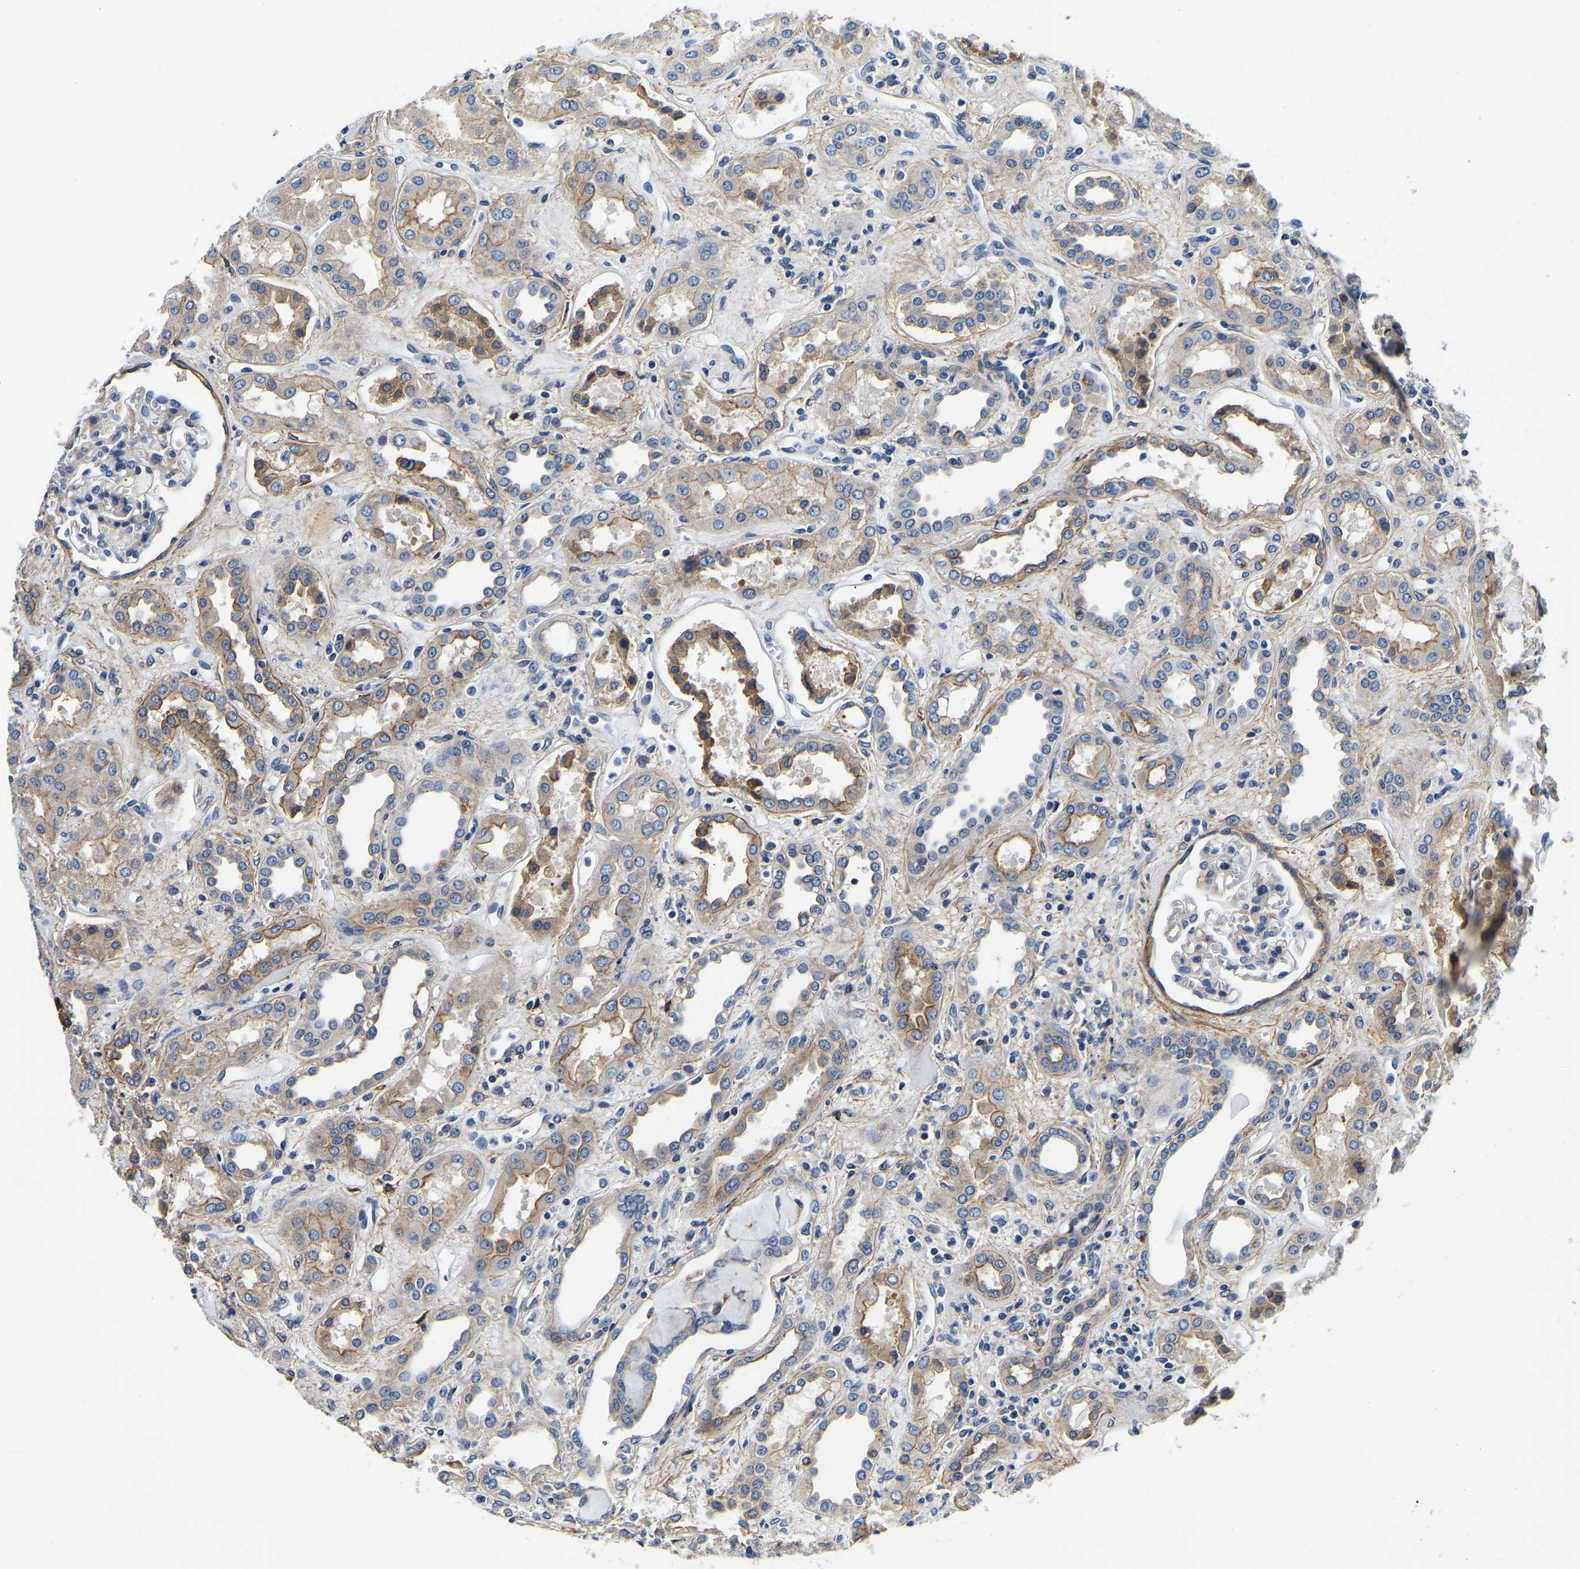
{"staining": {"intensity": "weak", "quantity": "<25%", "location": "cytoplasmic/membranous"}, "tissue": "kidney", "cell_type": "Cells in glomeruli", "image_type": "normal", "snomed": [{"axis": "morphology", "description": "Normal tissue, NOS"}, {"axis": "topography", "description": "Kidney"}], "caption": "An immunohistochemistry image of unremarkable kidney is shown. There is no staining in cells in glomeruli of kidney. Nuclei are stained in blue.", "gene": "KCTD17", "patient": {"sex": "male", "age": 59}}